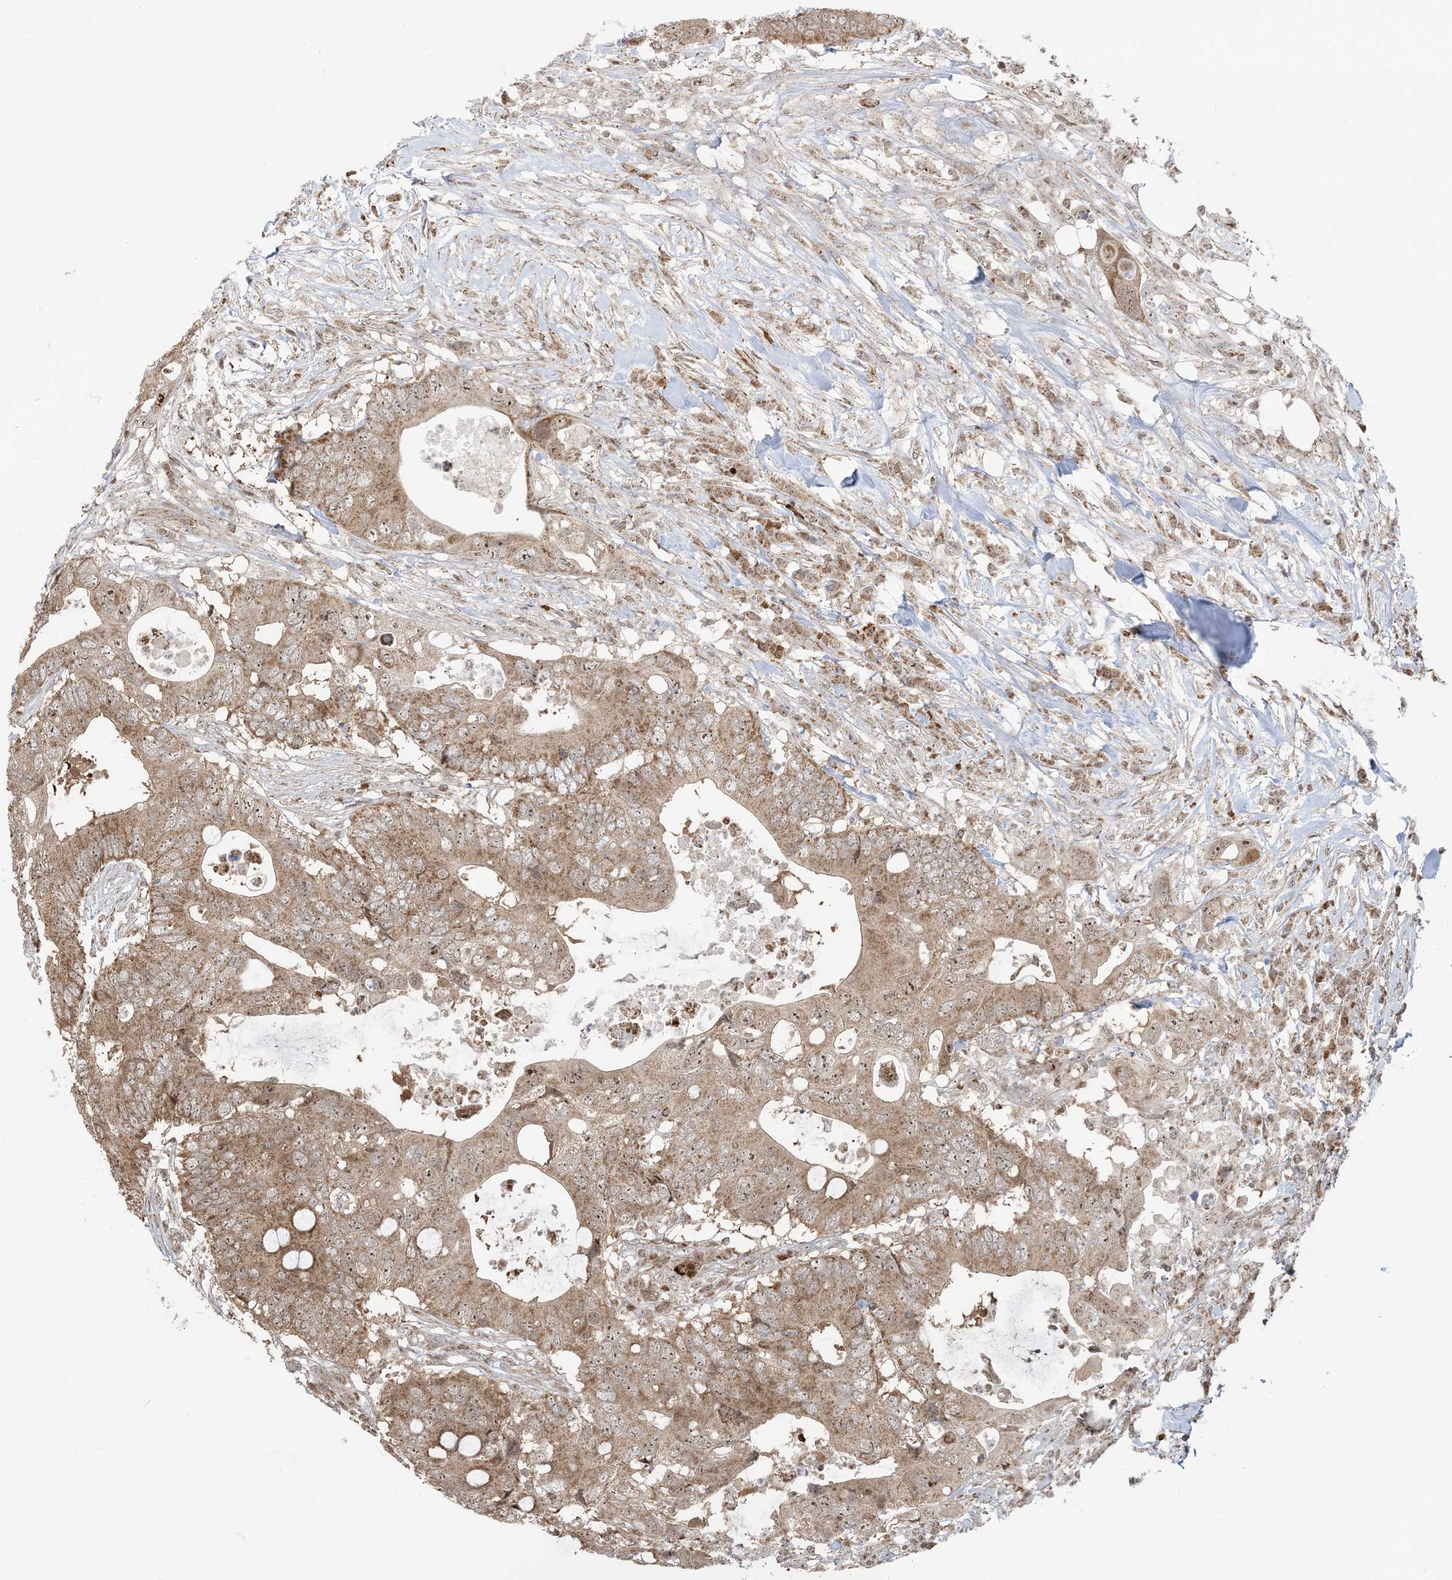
{"staining": {"intensity": "moderate", "quantity": ">75%", "location": "cytoplasmic/membranous,nuclear"}, "tissue": "colorectal cancer", "cell_type": "Tumor cells", "image_type": "cancer", "snomed": [{"axis": "morphology", "description": "Adenocarcinoma, NOS"}, {"axis": "topography", "description": "Colon"}], "caption": "A high-resolution histopathology image shows immunohistochemistry staining of colorectal cancer, which demonstrates moderate cytoplasmic/membranous and nuclear staining in approximately >75% of tumor cells.", "gene": "MAPKBP1", "patient": {"sex": "male", "age": 71}}